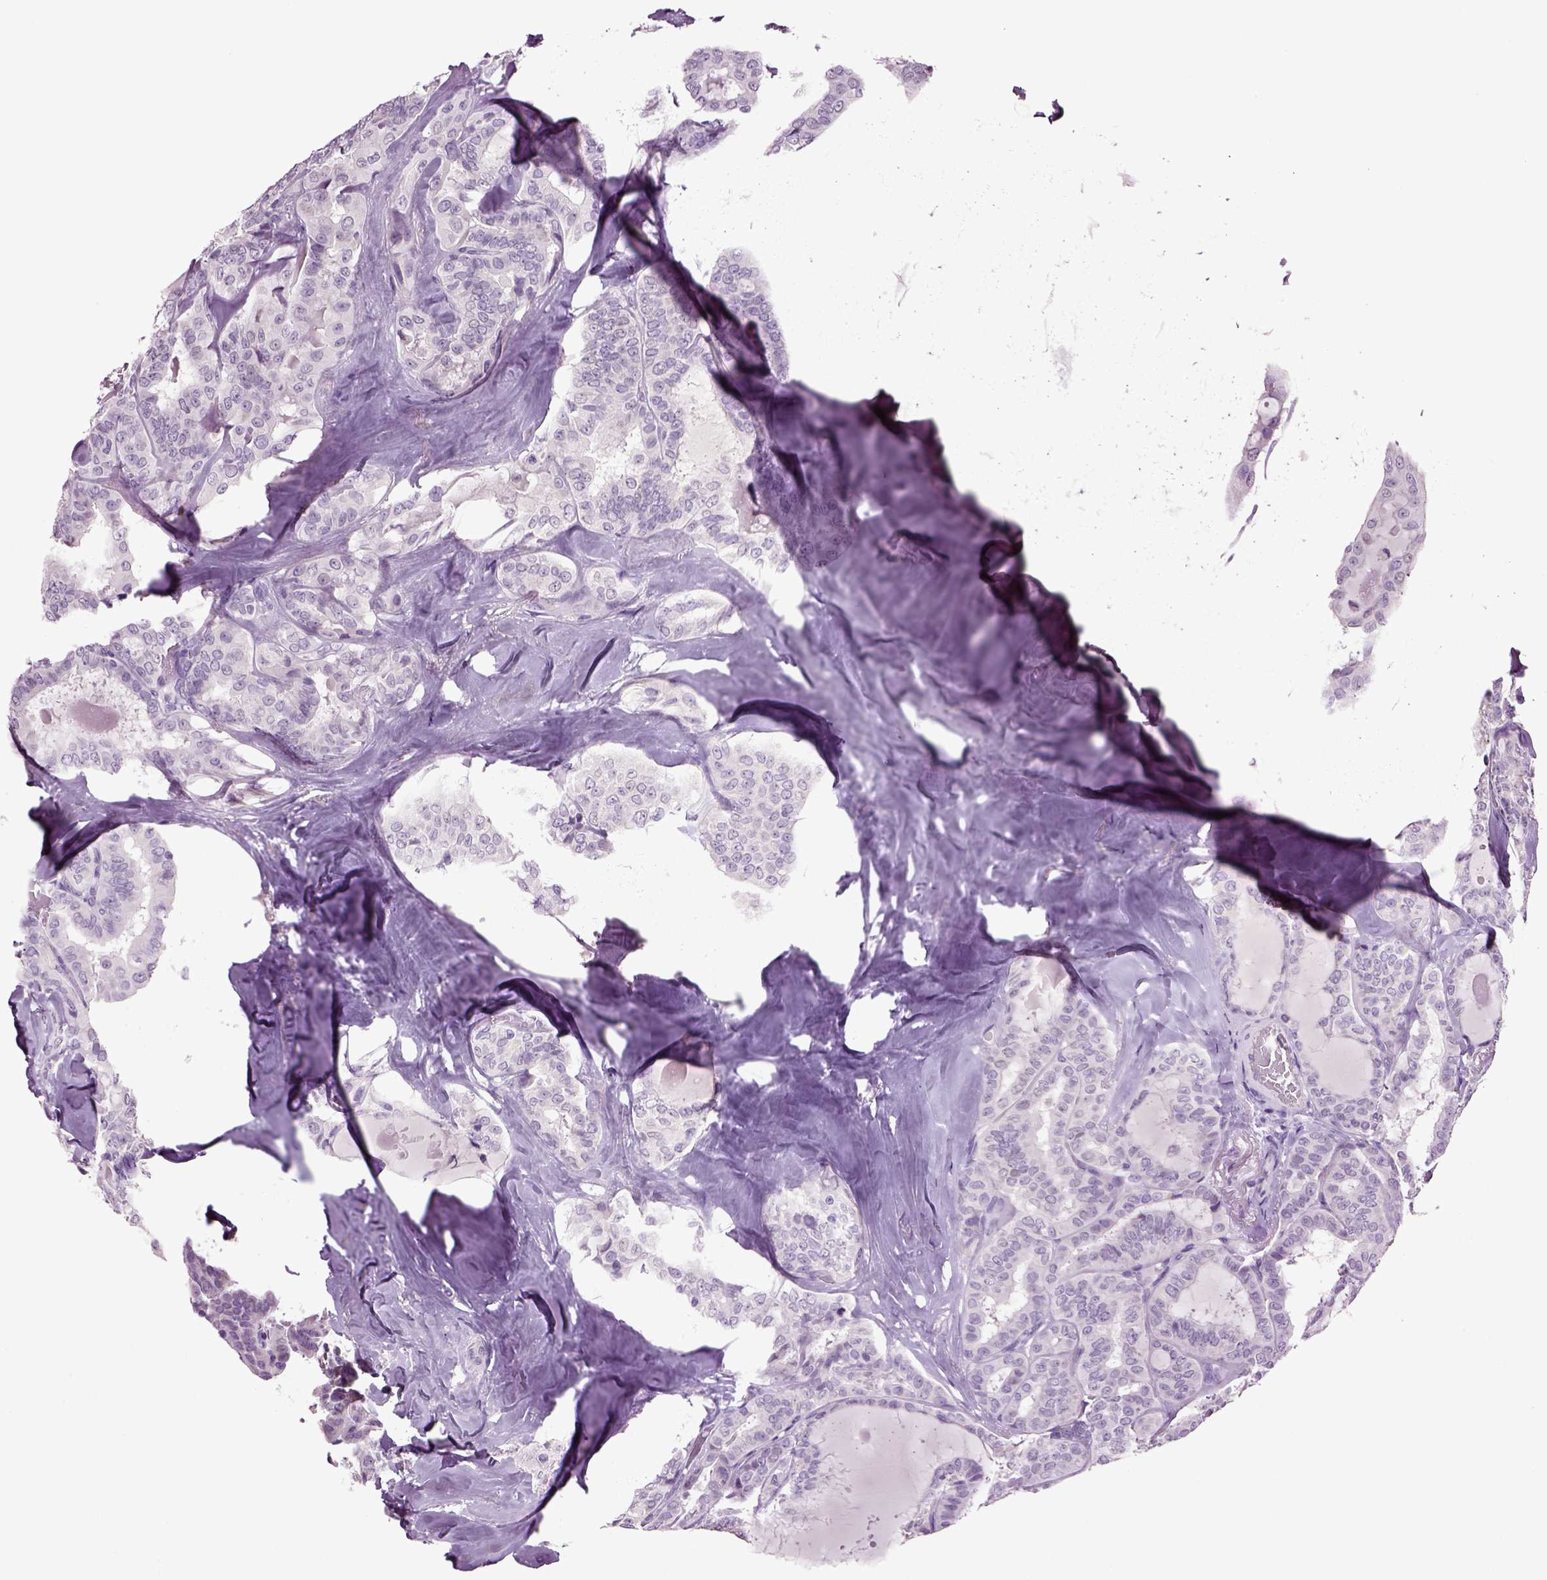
{"staining": {"intensity": "negative", "quantity": "none", "location": "none"}, "tissue": "thyroid cancer", "cell_type": "Tumor cells", "image_type": "cancer", "snomed": [{"axis": "morphology", "description": "Papillary adenocarcinoma, NOS"}, {"axis": "topography", "description": "Thyroid gland"}], "caption": "Thyroid cancer (papillary adenocarcinoma) was stained to show a protein in brown. There is no significant staining in tumor cells.", "gene": "SLC17A6", "patient": {"sex": "female", "age": 39}}